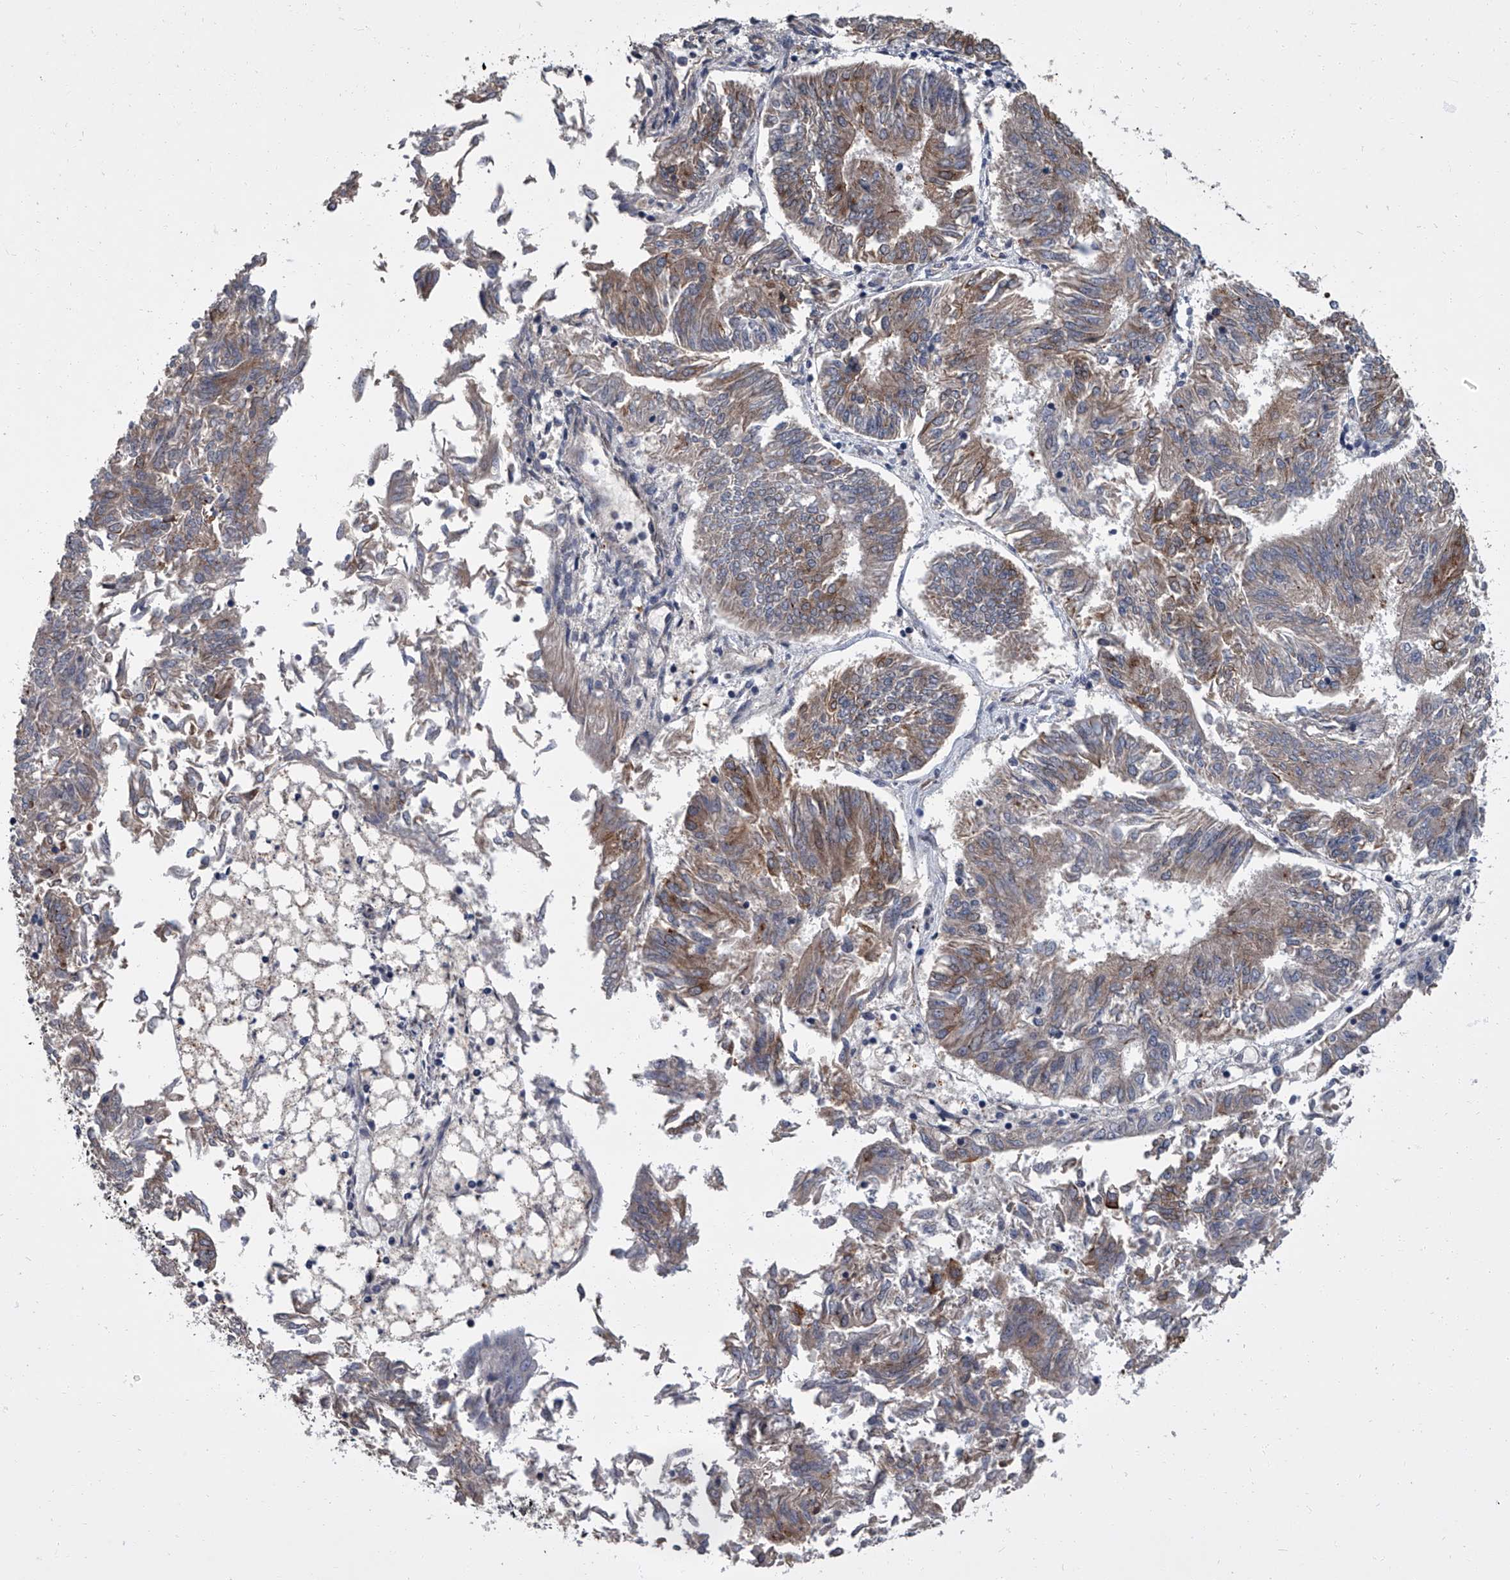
{"staining": {"intensity": "moderate", "quantity": "25%-75%", "location": "cytoplasmic/membranous"}, "tissue": "endometrial cancer", "cell_type": "Tumor cells", "image_type": "cancer", "snomed": [{"axis": "morphology", "description": "Adenocarcinoma, NOS"}, {"axis": "topography", "description": "Endometrium"}], "caption": "IHC (DAB (3,3'-diaminobenzidine)) staining of human endometrial cancer (adenocarcinoma) shows moderate cytoplasmic/membranous protein positivity in about 25%-75% of tumor cells. (Brightfield microscopy of DAB IHC at high magnification).", "gene": "SIRT4", "patient": {"sex": "female", "age": 58}}